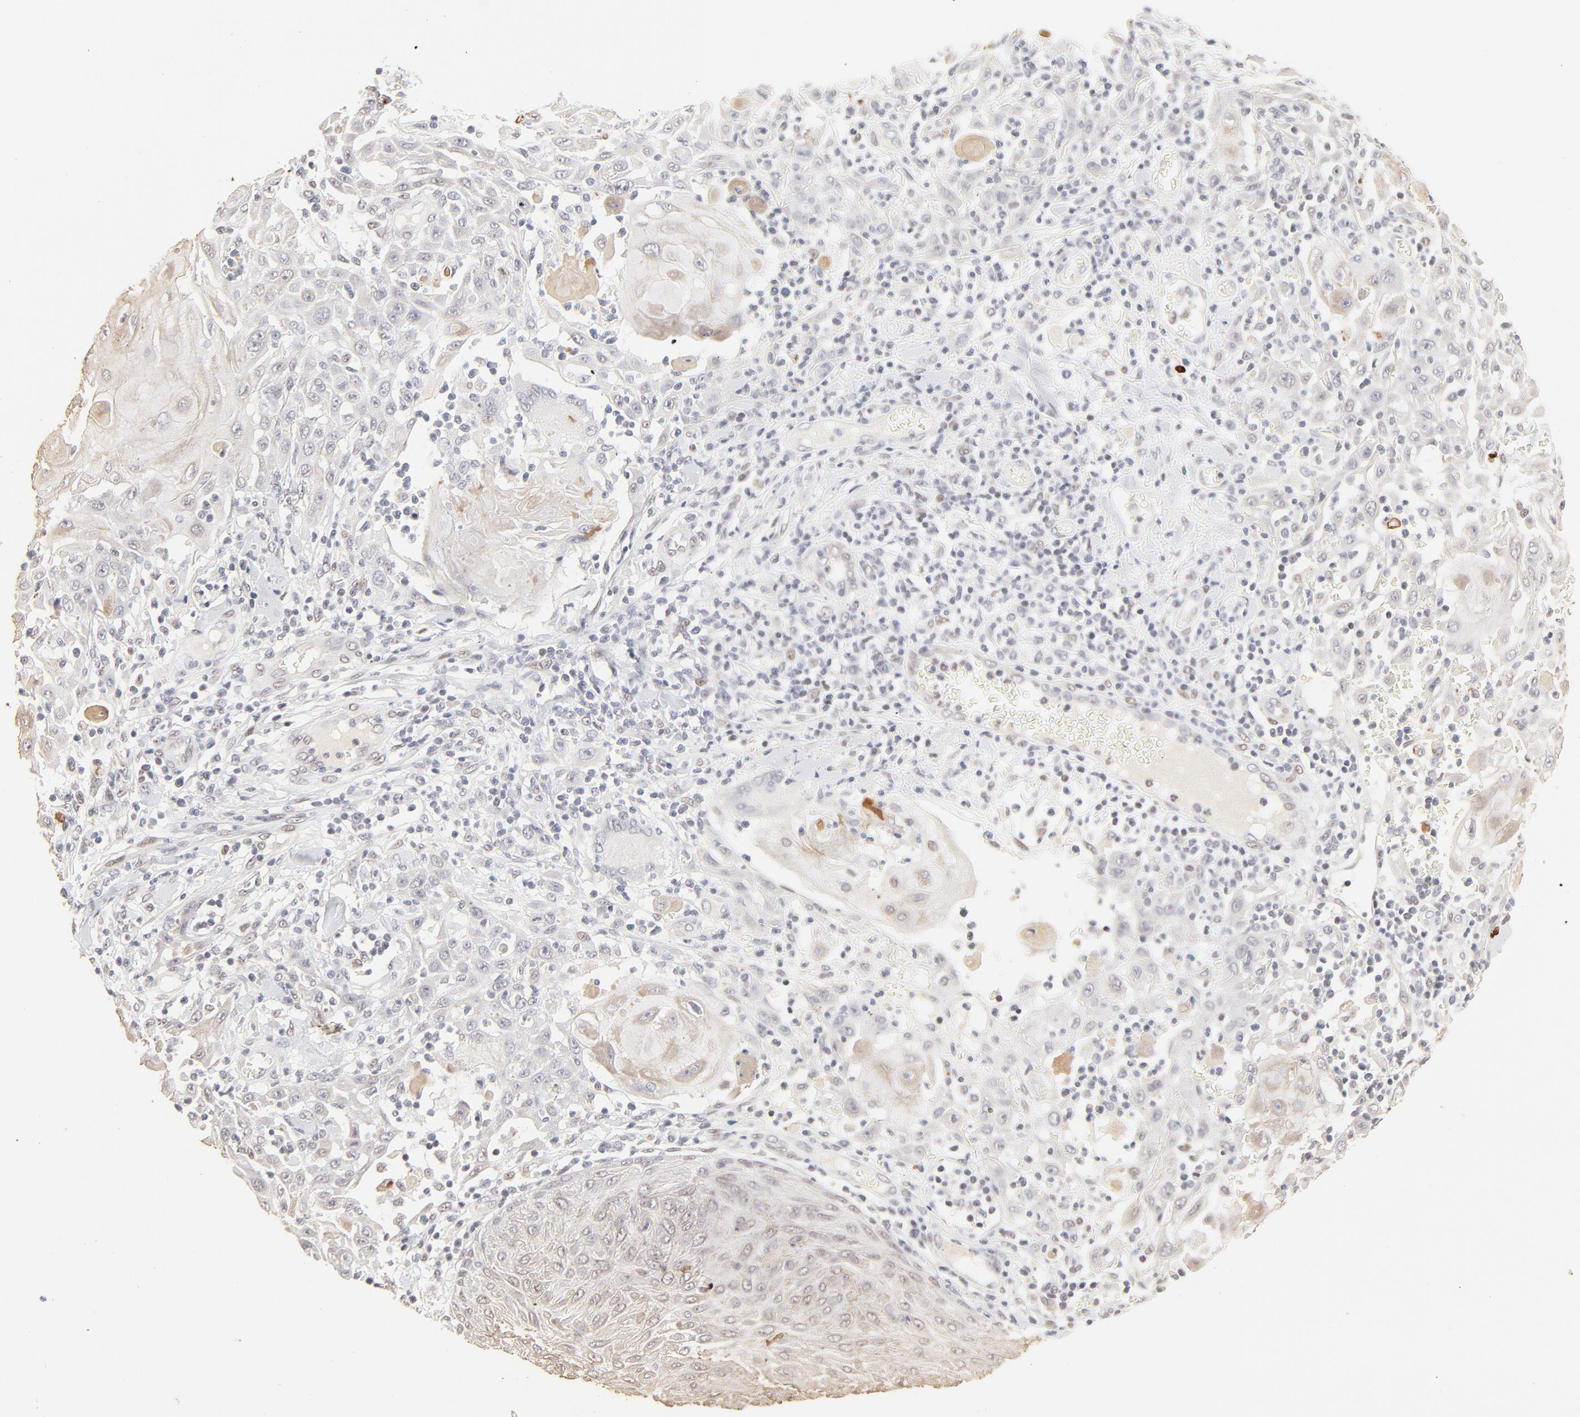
{"staining": {"intensity": "weak", "quantity": "<25%", "location": "cytoplasmic/membranous"}, "tissue": "skin cancer", "cell_type": "Tumor cells", "image_type": "cancer", "snomed": [{"axis": "morphology", "description": "Squamous cell carcinoma, NOS"}, {"axis": "topography", "description": "Skin"}], "caption": "An immunohistochemistry photomicrograph of skin cancer (squamous cell carcinoma) is shown. There is no staining in tumor cells of skin cancer (squamous cell carcinoma). The staining is performed using DAB brown chromogen with nuclei counter-stained in using hematoxylin.", "gene": "PBX3", "patient": {"sex": "male", "age": 24}}